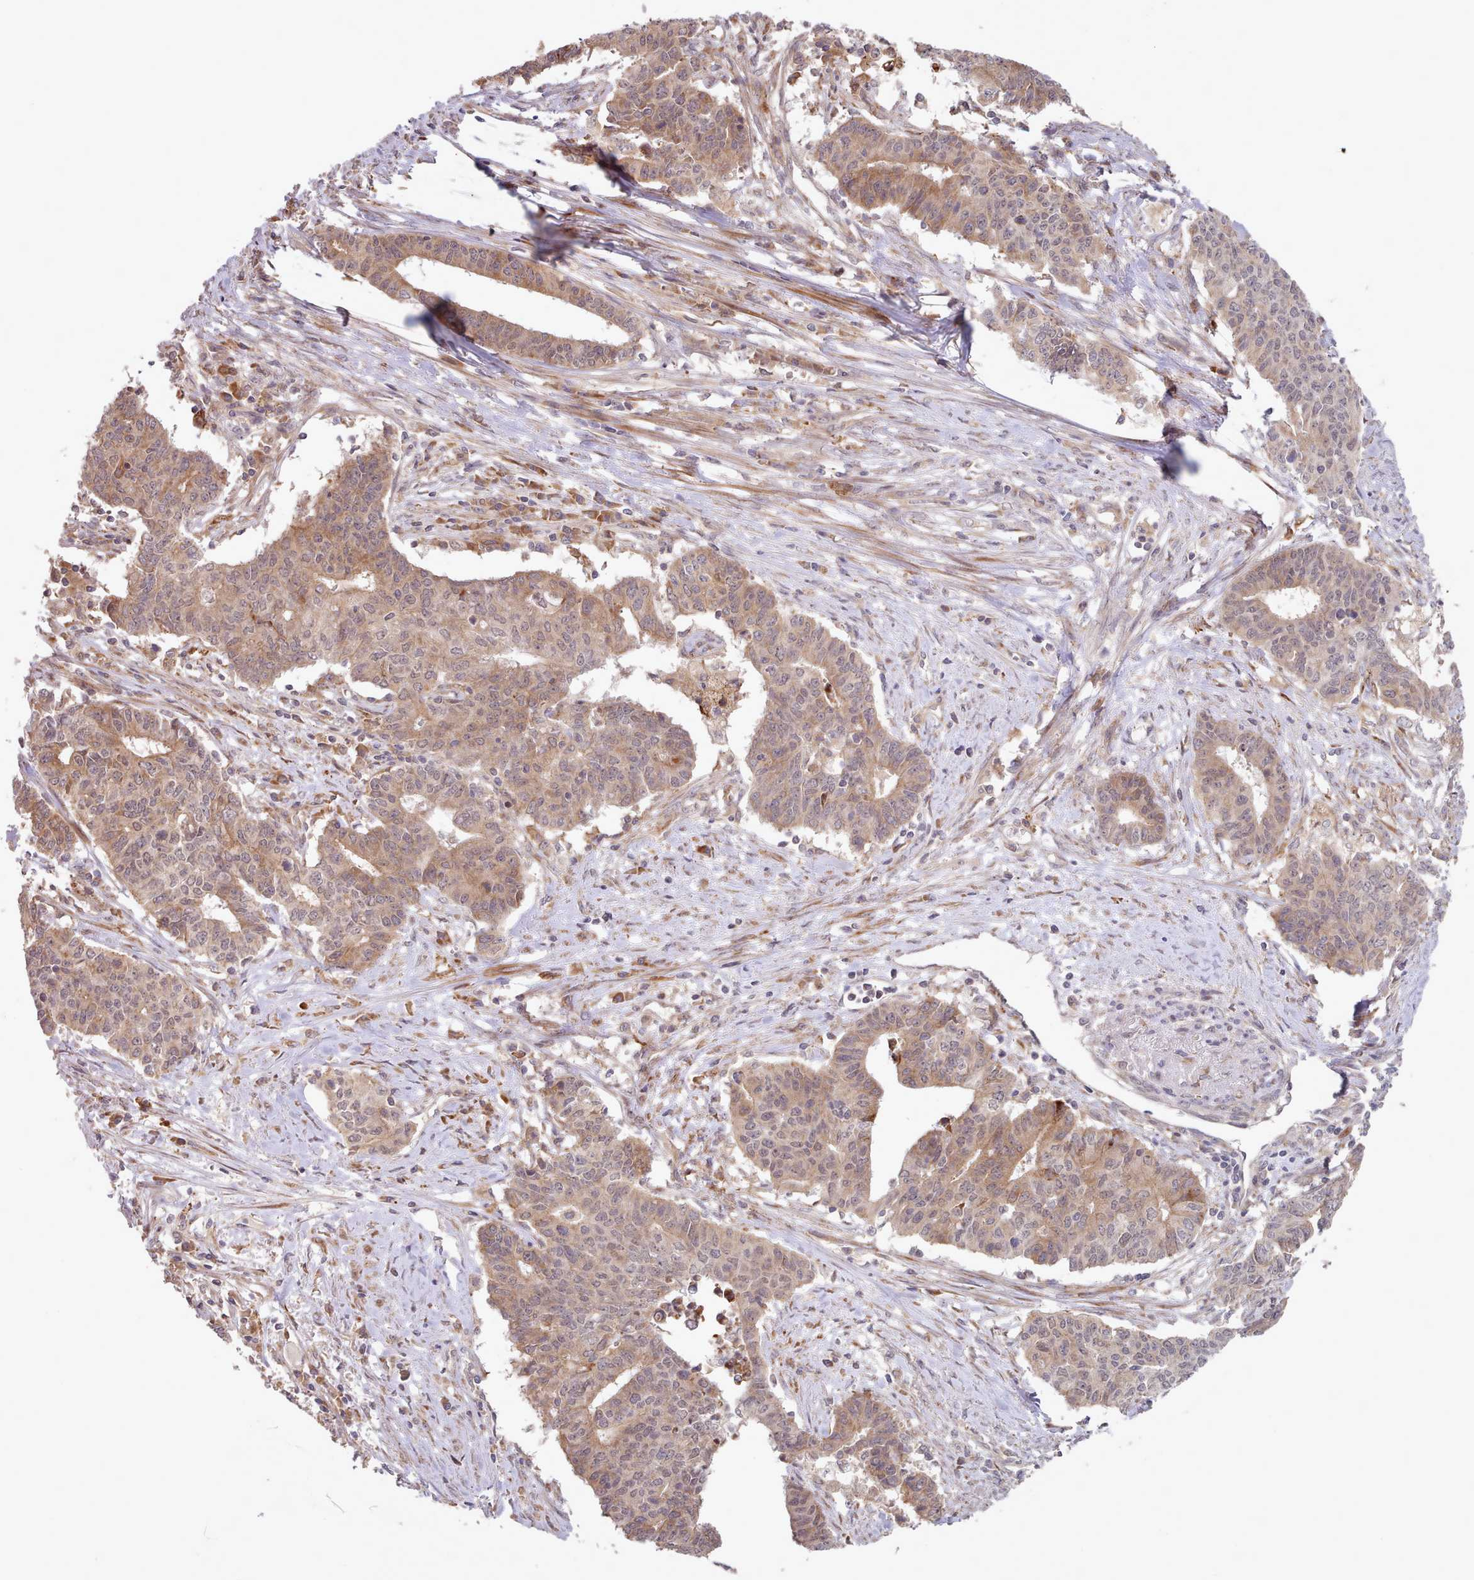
{"staining": {"intensity": "moderate", "quantity": ">75%", "location": "cytoplasmic/membranous"}, "tissue": "endometrial cancer", "cell_type": "Tumor cells", "image_type": "cancer", "snomed": [{"axis": "morphology", "description": "Adenocarcinoma, NOS"}, {"axis": "topography", "description": "Endometrium"}], "caption": "Tumor cells reveal moderate cytoplasmic/membranous expression in about >75% of cells in endometrial cancer (adenocarcinoma).", "gene": "TRIM26", "patient": {"sex": "female", "age": 59}}